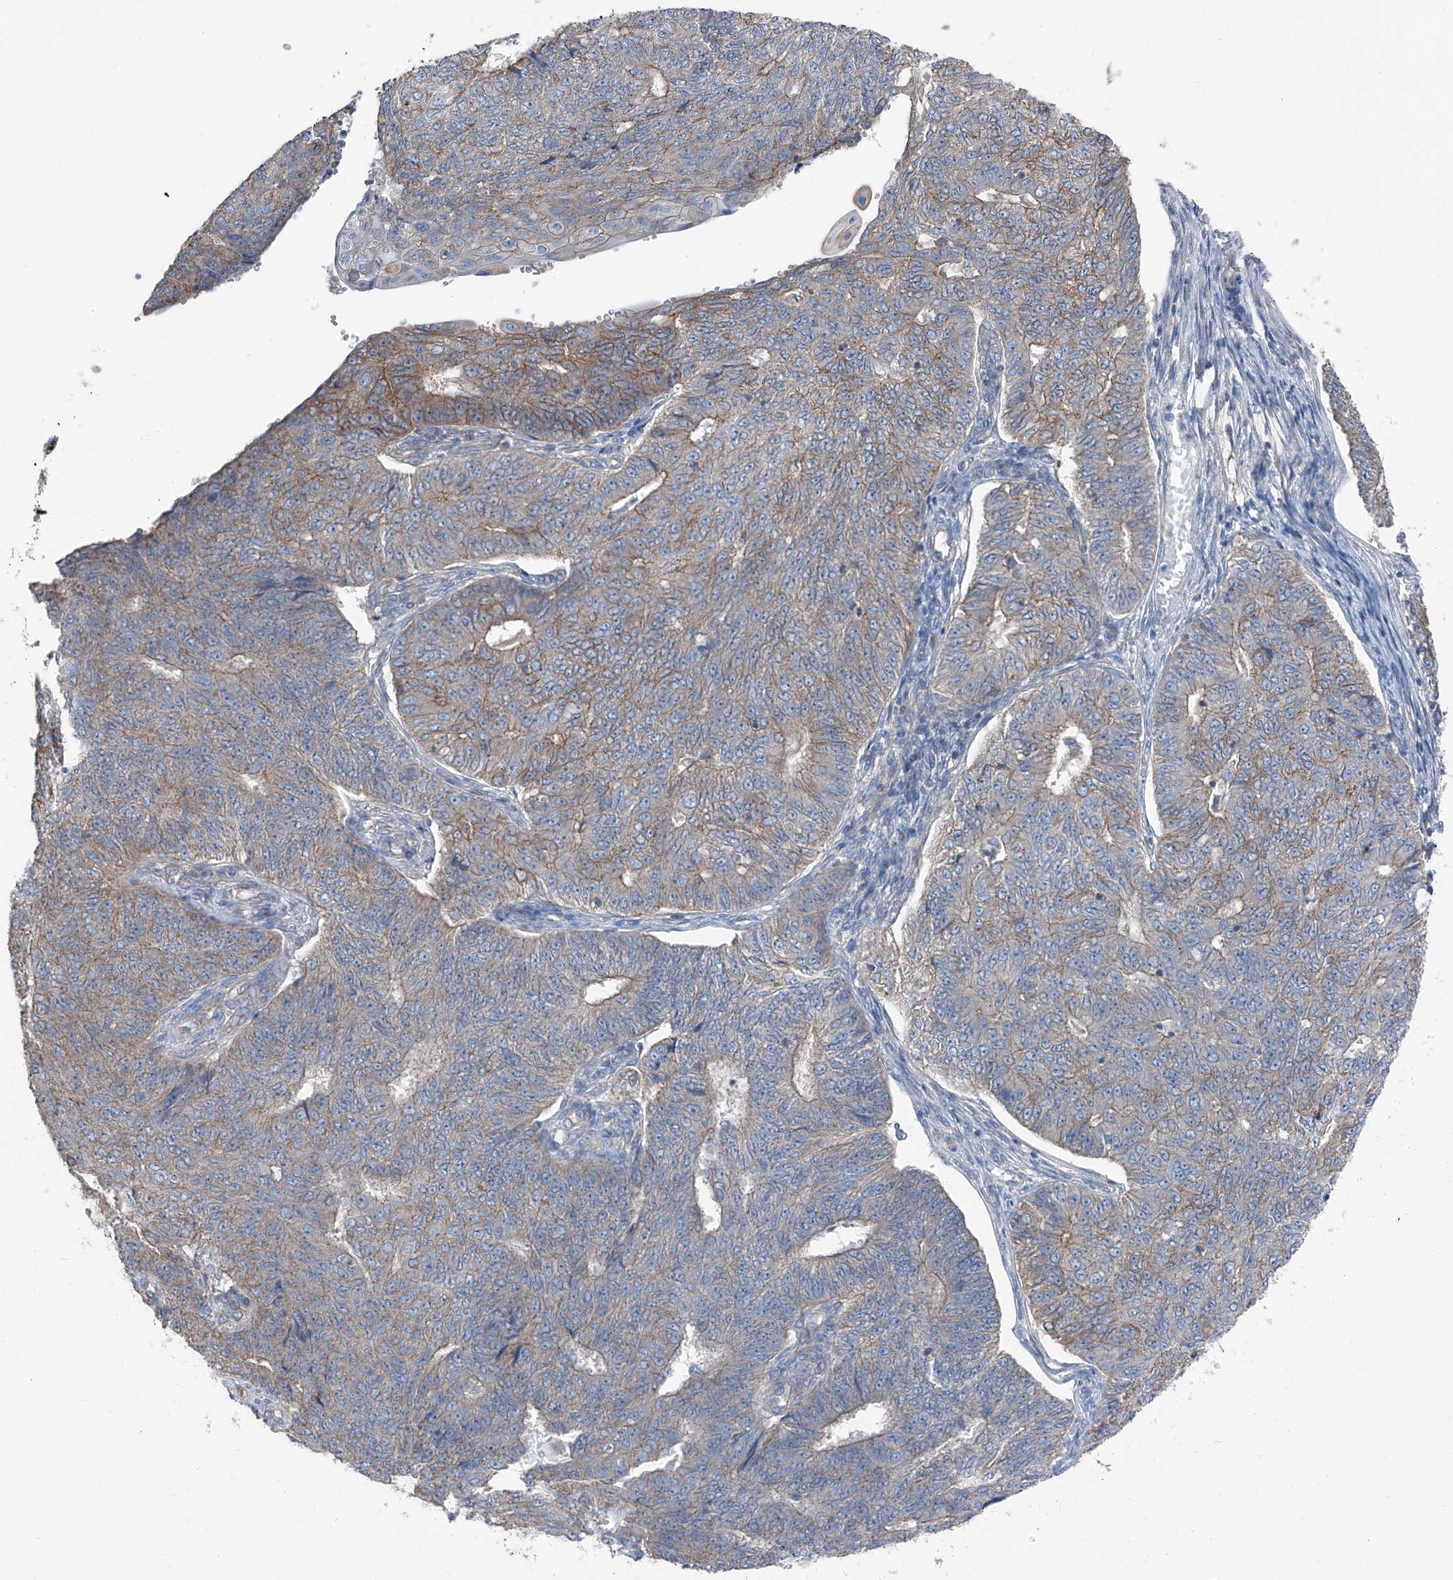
{"staining": {"intensity": "weak", "quantity": ">75%", "location": "cytoplasmic/membranous"}, "tissue": "endometrial cancer", "cell_type": "Tumor cells", "image_type": "cancer", "snomed": [{"axis": "morphology", "description": "Adenocarcinoma, NOS"}, {"axis": "topography", "description": "Endometrium"}], "caption": "Protein expression analysis of endometrial cancer (adenocarcinoma) demonstrates weak cytoplasmic/membranous positivity in approximately >75% of tumor cells.", "gene": "GPR142", "patient": {"sex": "female", "age": 32}}